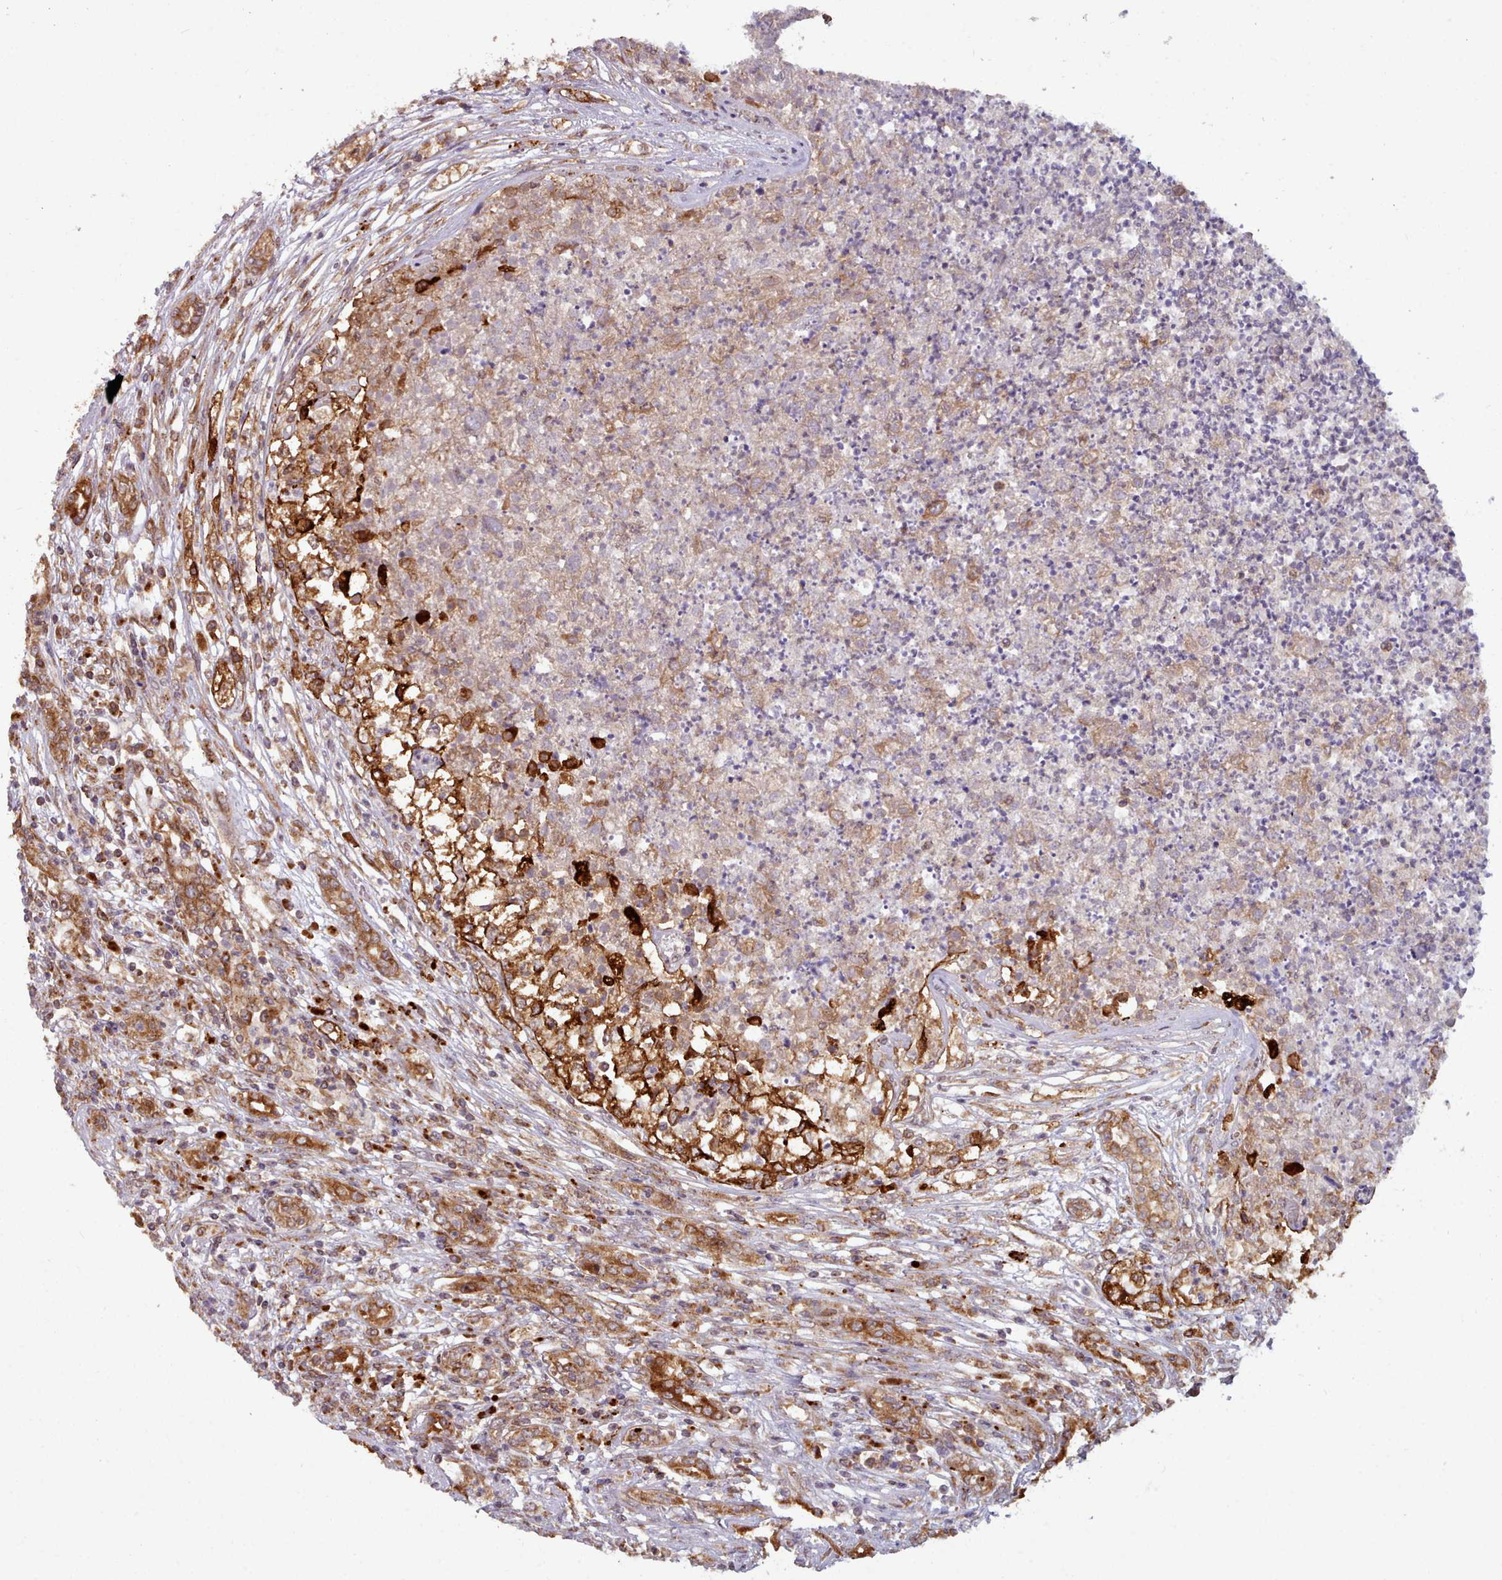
{"staining": {"intensity": "strong", "quantity": ">75%", "location": "cytoplasmic/membranous"}, "tissue": "renal cancer", "cell_type": "Tumor cells", "image_type": "cancer", "snomed": [{"axis": "morphology", "description": "Adenocarcinoma, NOS"}, {"axis": "topography", "description": "Kidney"}], "caption": "Renal adenocarcinoma stained with a brown dye exhibits strong cytoplasmic/membranous positive expression in approximately >75% of tumor cells.", "gene": "CRYBG1", "patient": {"sex": "female", "age": 54}}